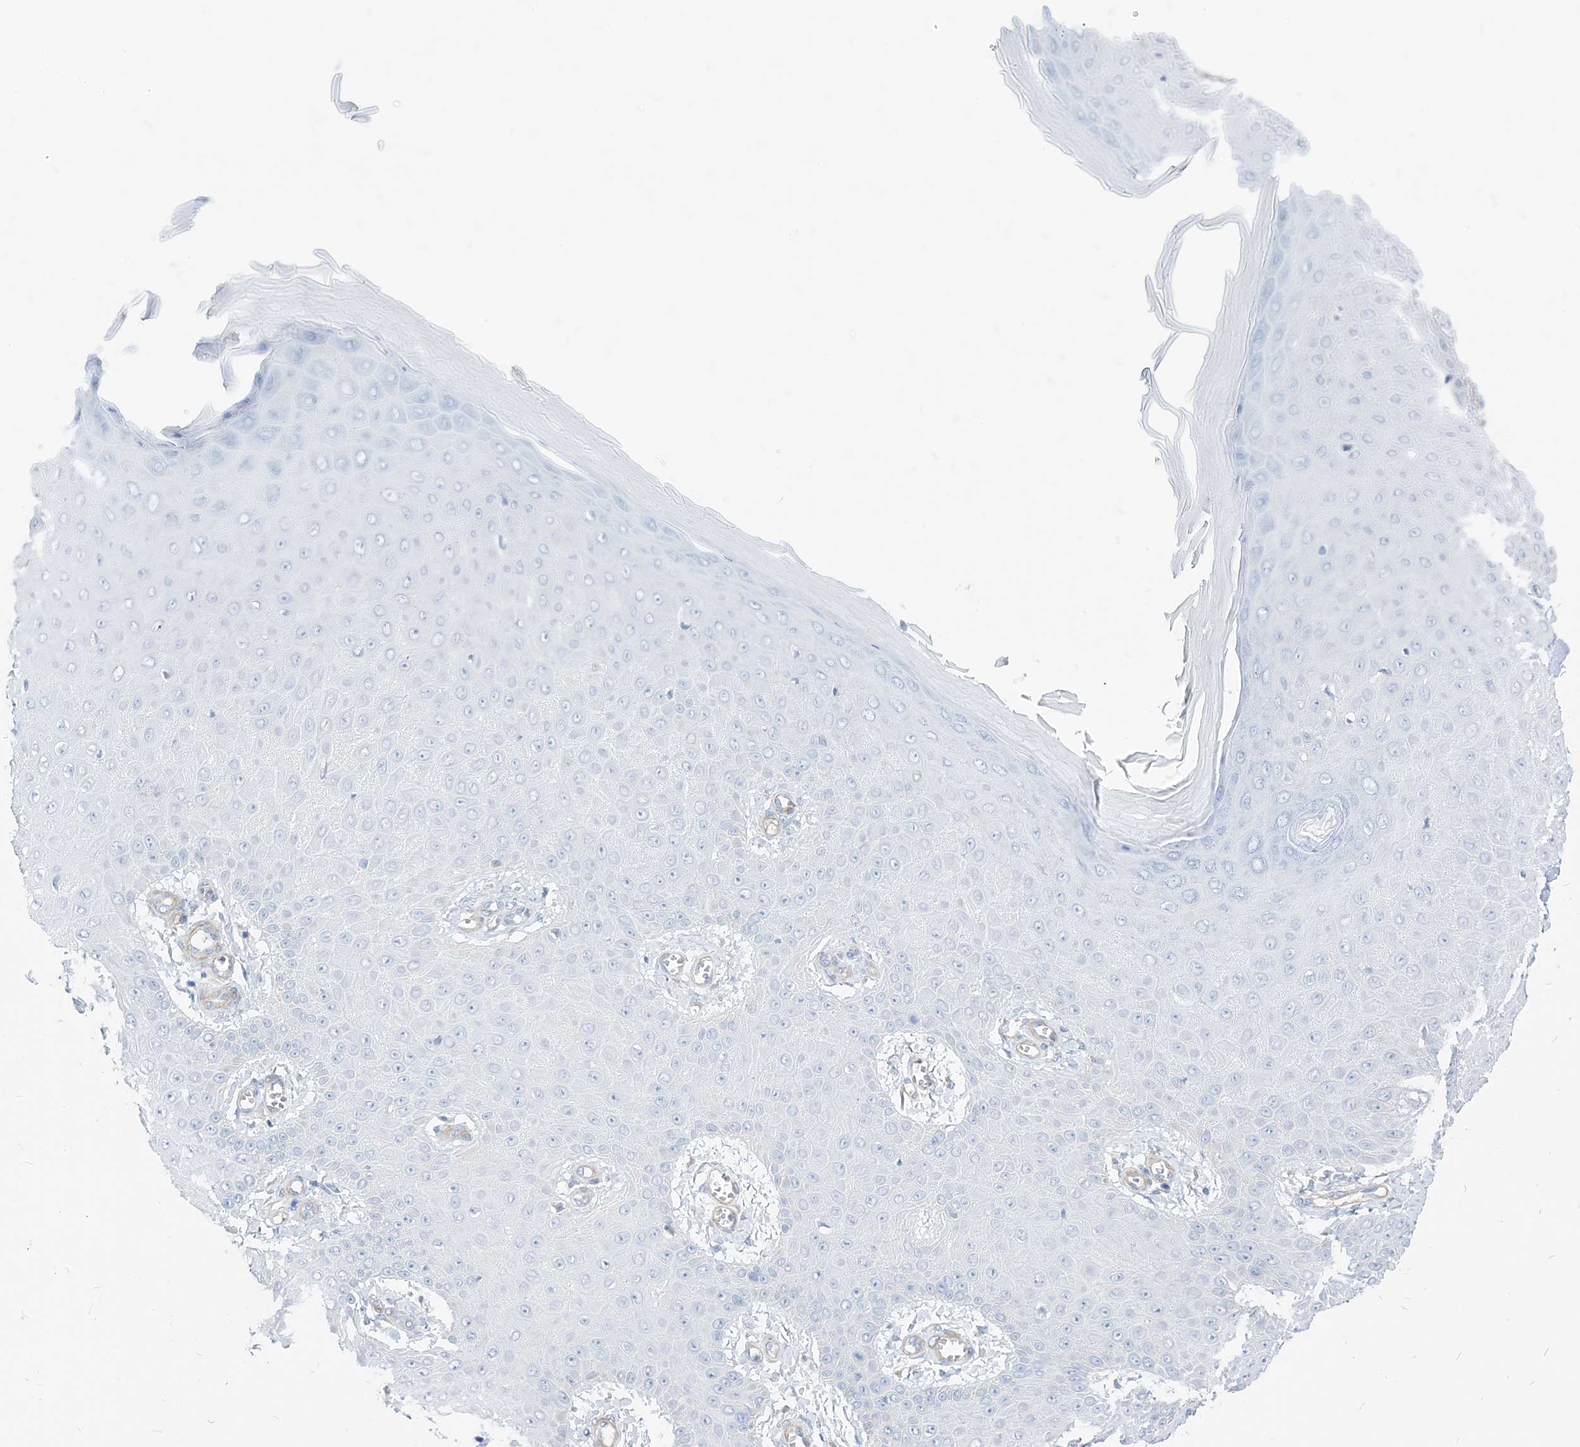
{"staining": {"intensity": "negative", "quantity": "none", "location": "none"}, "tissue": "skin cancer", "cell_type": "Tumor cells", "image_type": "cancer", "snomed": [{"axis": "morphology", "description": "Squamous cell carcinoma, NOS"}, {"axis": "topography", "description": "Skin"}], "caption": "A histopathology image of human skin cancer is negative for staining in tumor cells.", "gene": "PLEKHA3", "patient": {"sex": "male", "age": 74}}